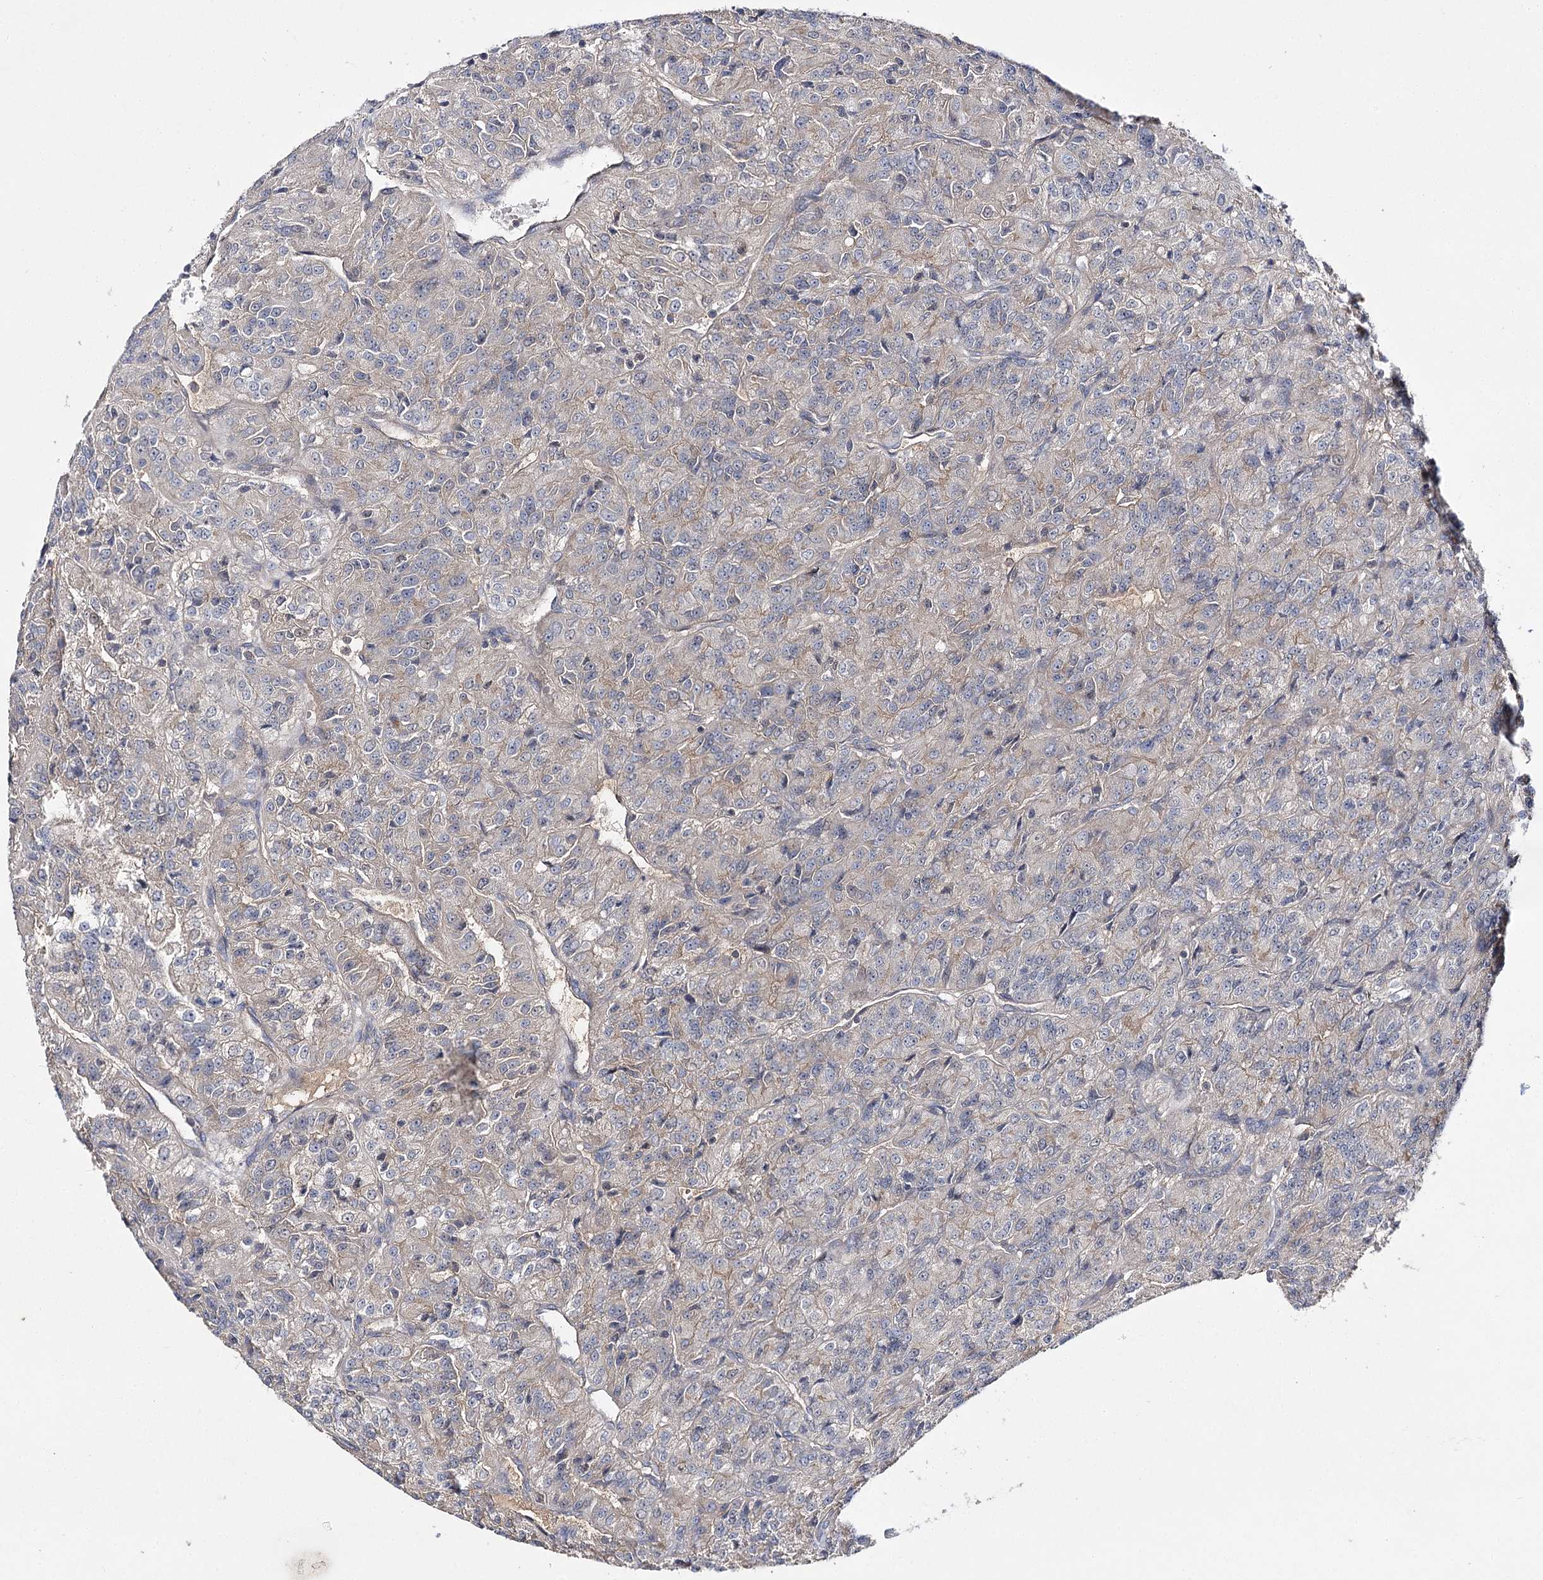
{"staining": {"intensity": "negative", "quantity": "none", "location": "none"}, "tissue": "renal cancer", "cell_type": "Tumor cells", "image_type": "cancer", "snomed": [{"axis": "morphology", "description": "Adenocarcinoma, NOS"}, {"axis": "topography", "description": "Kidney"}], "caption": "Immunohistochemistry (IHC) micrograph of human renal cancer (adenocarcinoma) stained for a protein (brown), which demonstrates no staining in tumor cells.", "gene": "BCR", "patient": {"sex": "female", "age": 63}}